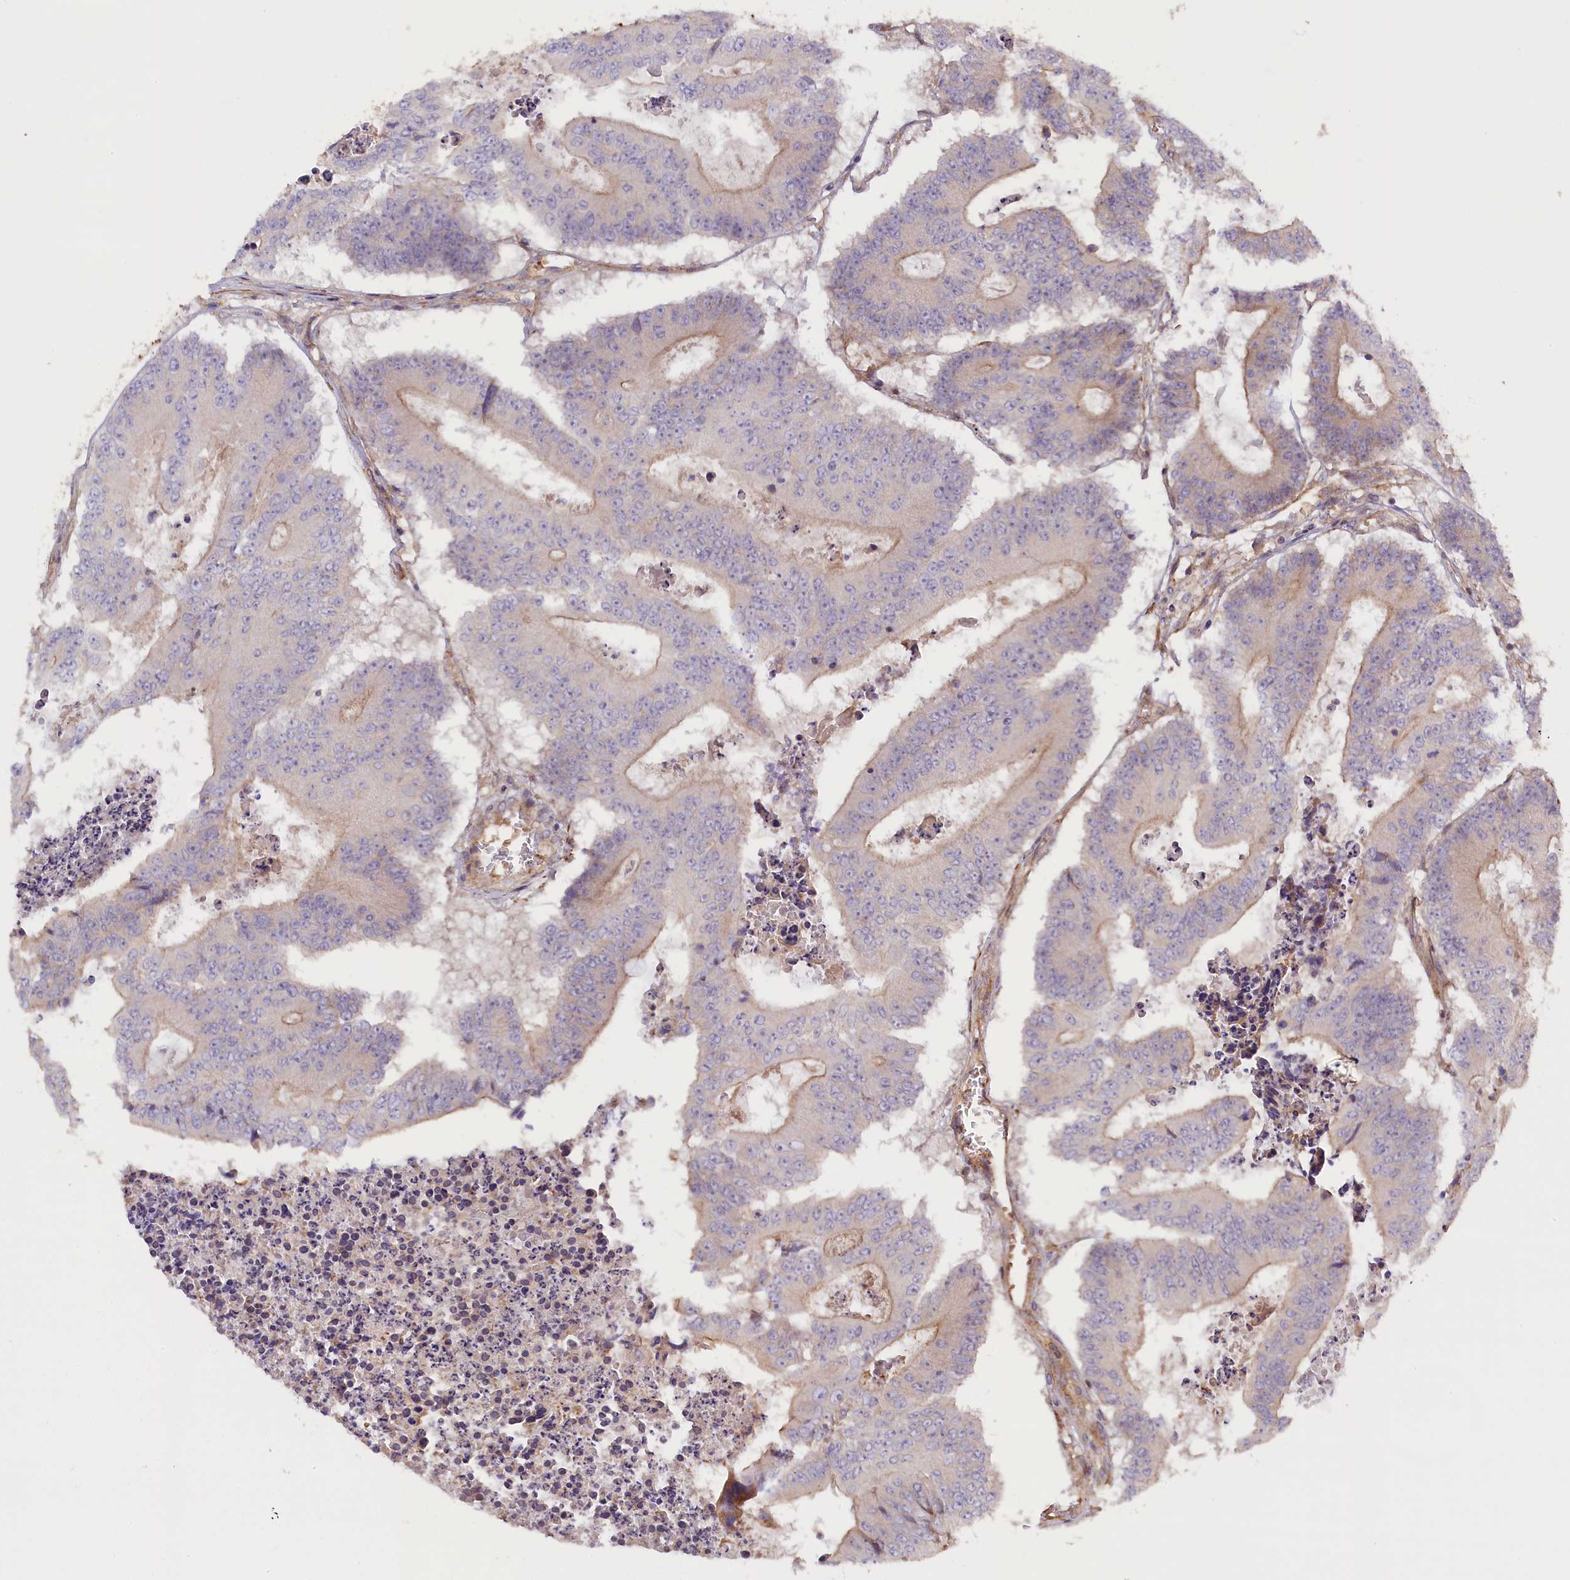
{"staining": {"intensity": "weak", "quantity": "<25%", "location": "cytoplasmic/membranous"}, "tissue": "colorectal cancer", "cell_type": "Tumor cells", "image_type": "cancer", "snomed": [{"axis": "morphology", "description": "Adenocarcinoma, NOS"}, {"axis": "topography", "description": "Colon"}], "caption": "This micrograph is of adenocarcinoma (colorectal) stained with immunohistochemistry (IHC) to label a protein in brown with the nuclei are counter-stained blue. There is no positivity in tumor cells. (Brightfield microscopy of DAB immunohistochemistry (IHC) at high magnification).", "gene": "FUZ", "patient": {"sex": "male", "age": 87}}